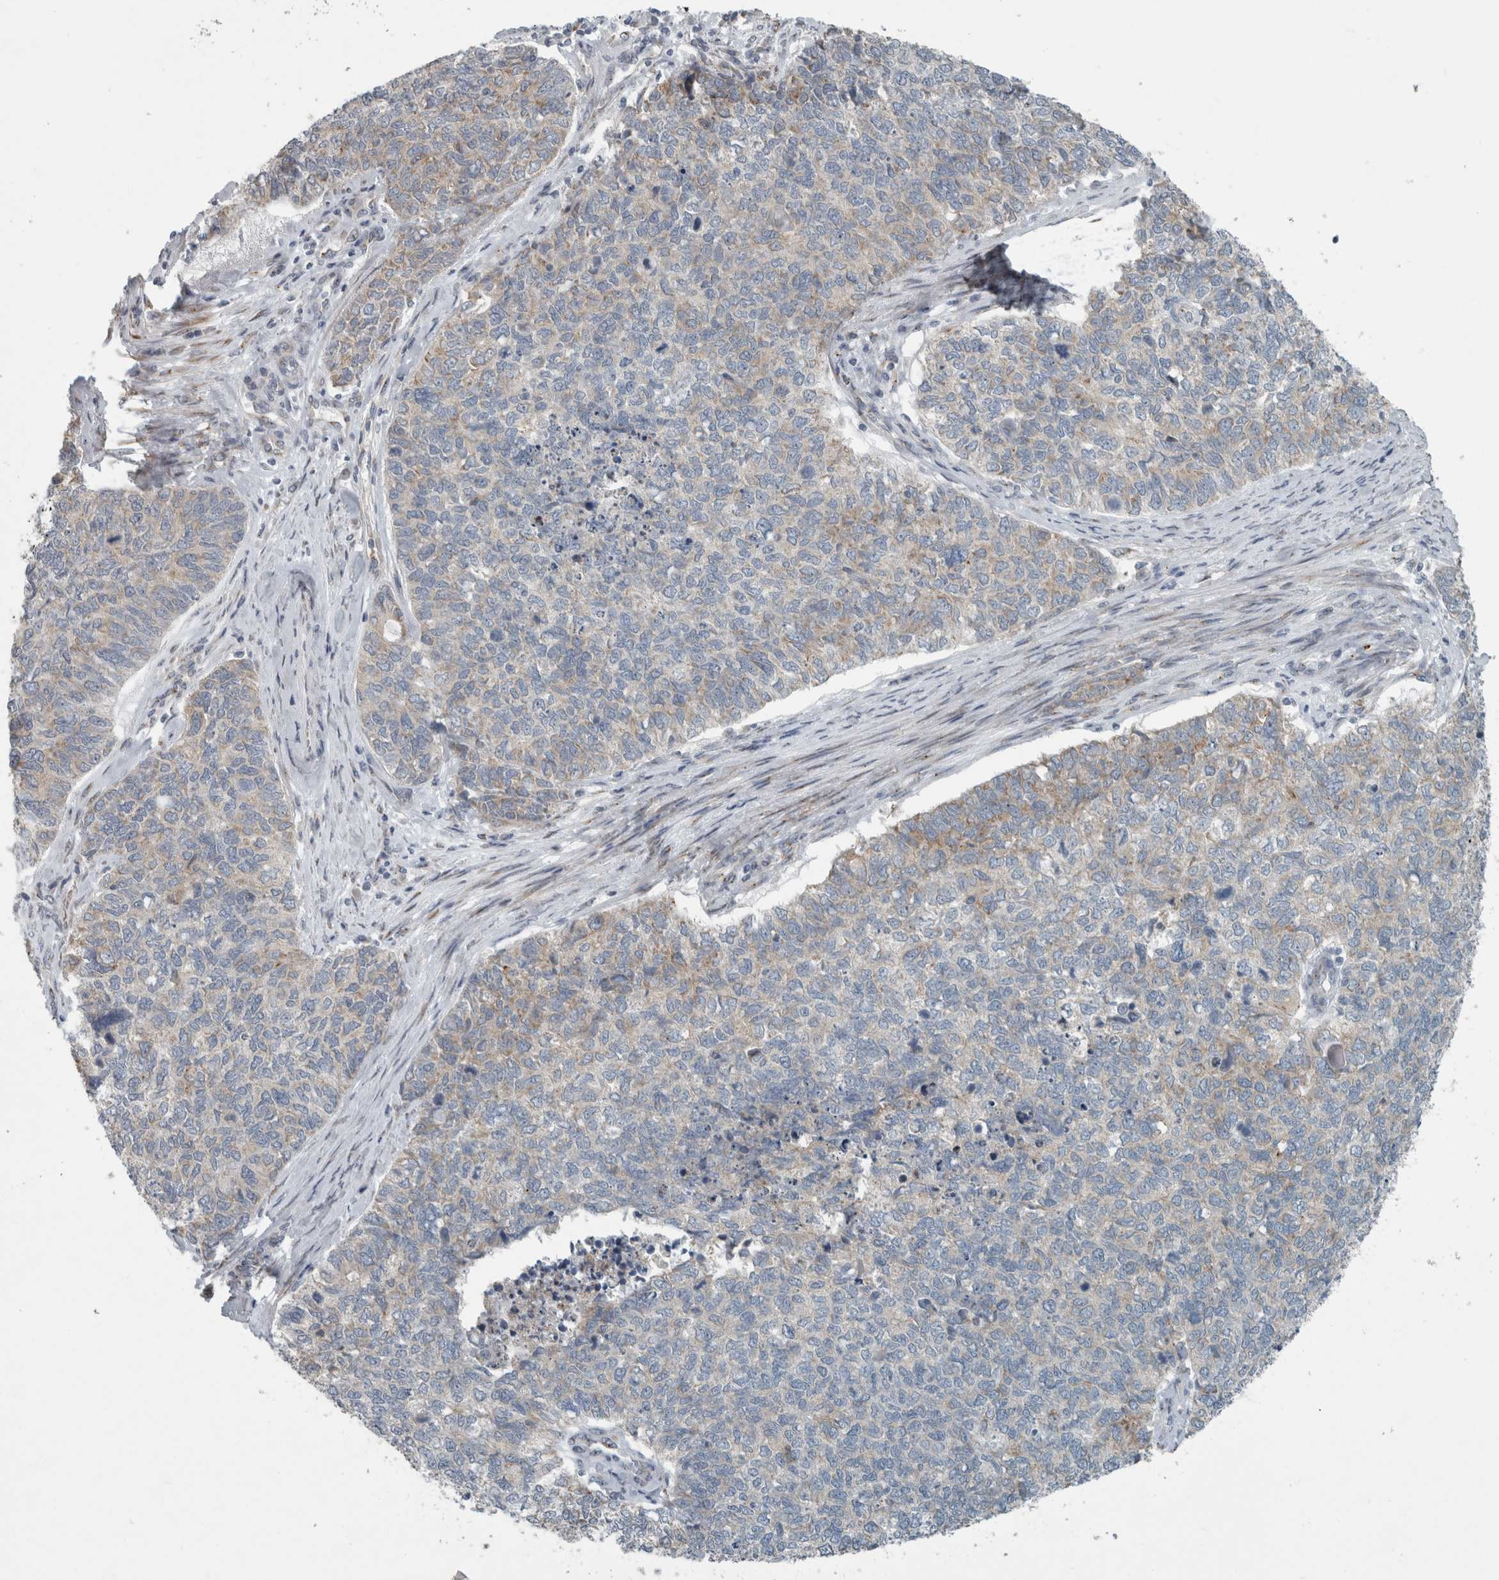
{"staining": {"intensity": "weak", "quantity": "<25%", "location": "cytoplasmic/membranous"}, "tissue": "cervical cancer", "cell_type": "Tumor cells", "image_type": "cancer", "snomed": [{"axis": "morphology", "description": "Squamous cell carcinoma, NOS"}, {"axis": "topography", "description": "Cervix"}], "caption": "Immunohistochemistry (IHC) of human cervical cancer demonstrates no staining in tumor cells.", "gene": "KIF1C", "patient": {"sex": "female", "age": 63}}